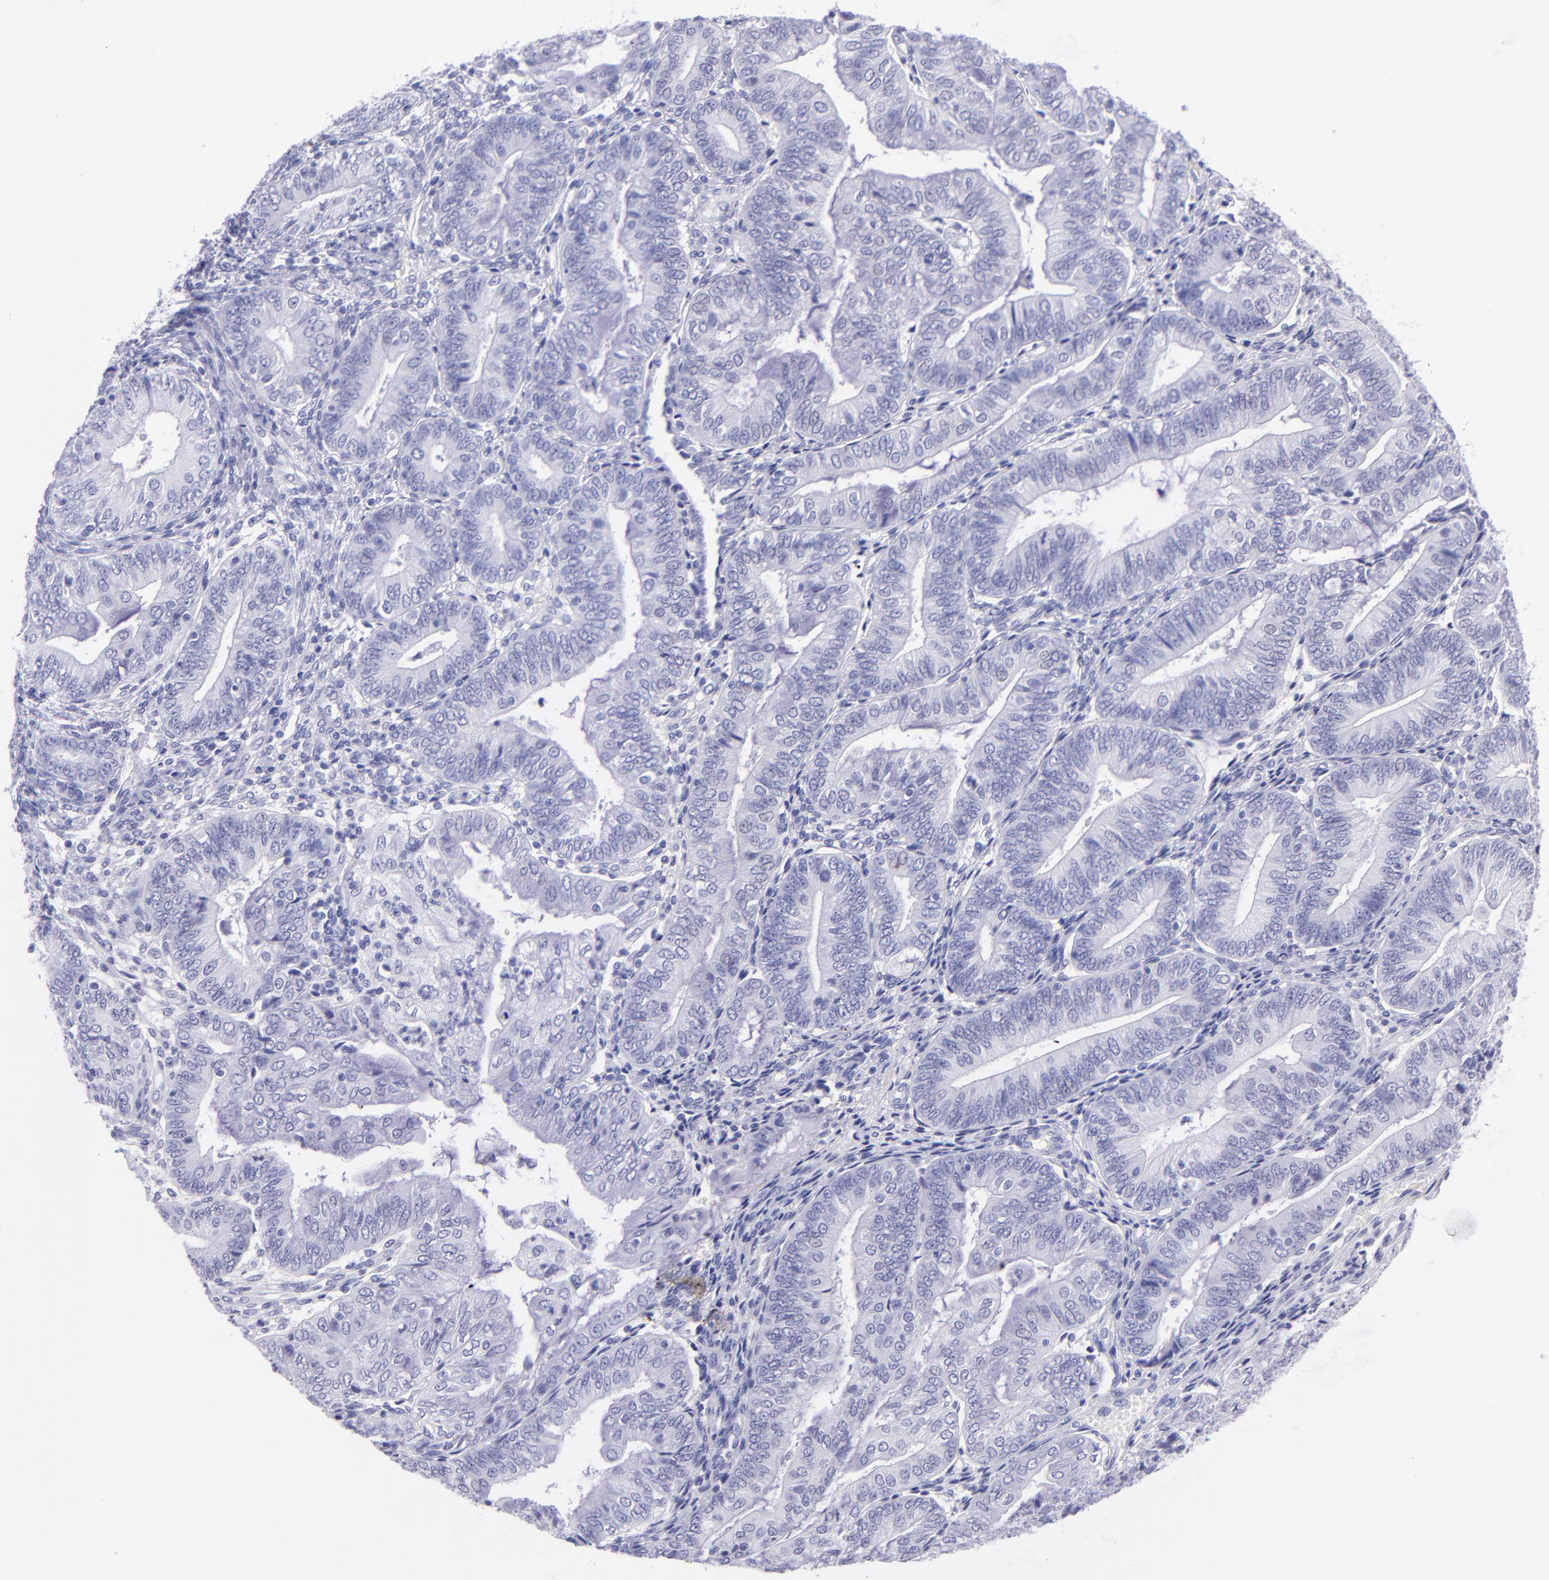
{"staining": {"intensity": "negative", "quantity": "none", "location": "none"}, "tissue": "endometrial cancer", "cell_type": "Tumor cells", "image_type": "cancer", "snomed": [{"axis": "morphology", "description": "Adenocarcinoma, NOS"}, {"axis": "topography", "description": "Endometrium"}], "caption": "Endometrial cancer (adenocarcinoma) was stained to show a protein in brown. There is no significant staining in tumor cells.", "gene": "CNP", "patient": {"sex": "female", "age": 55}}